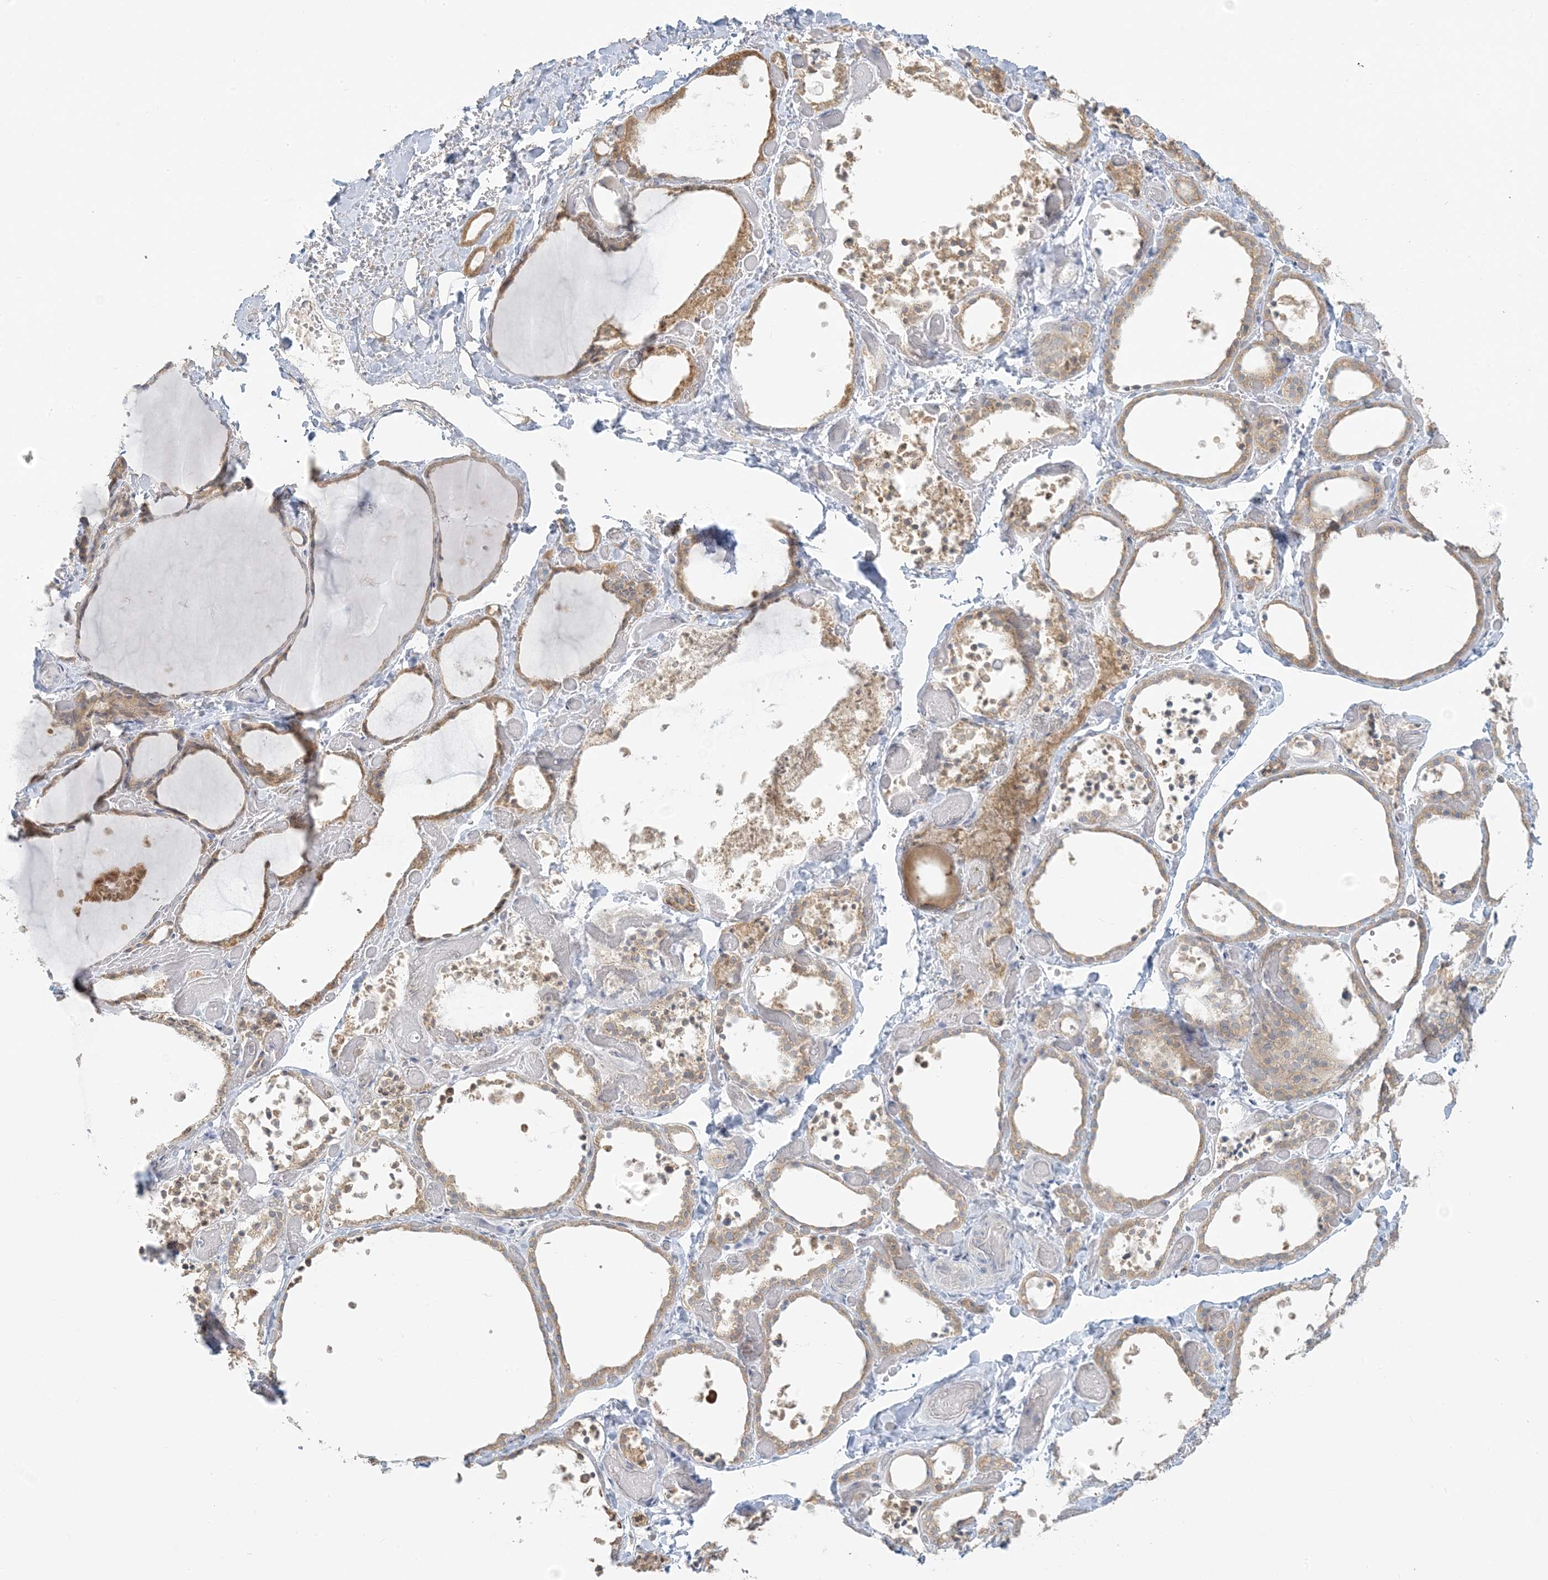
{"staining": {"intensity": "moderate", "quantity": ">75%", "location": "cytoplasmic/membranous"}, "tissue": "thyroid gland", "cell_type": "Glandular cells", "image_type": "normal", "snomed": [{"axis": "morphology", "description": "Normal tissue, NOS"}, {"axis": "topography", "description": "Thyroid gland"}], "caption": "Immunohistochemical staining of unremarkable thyroid gland exhibits >75% levels of moderate cytoplasmic/membranous protein expression in about >75% of glandular cells. (Brightfield microscopy of DAB IHC at high magnification).", "gene": "EEFSEC", "patient": {"sex": "female", "age": 44}}